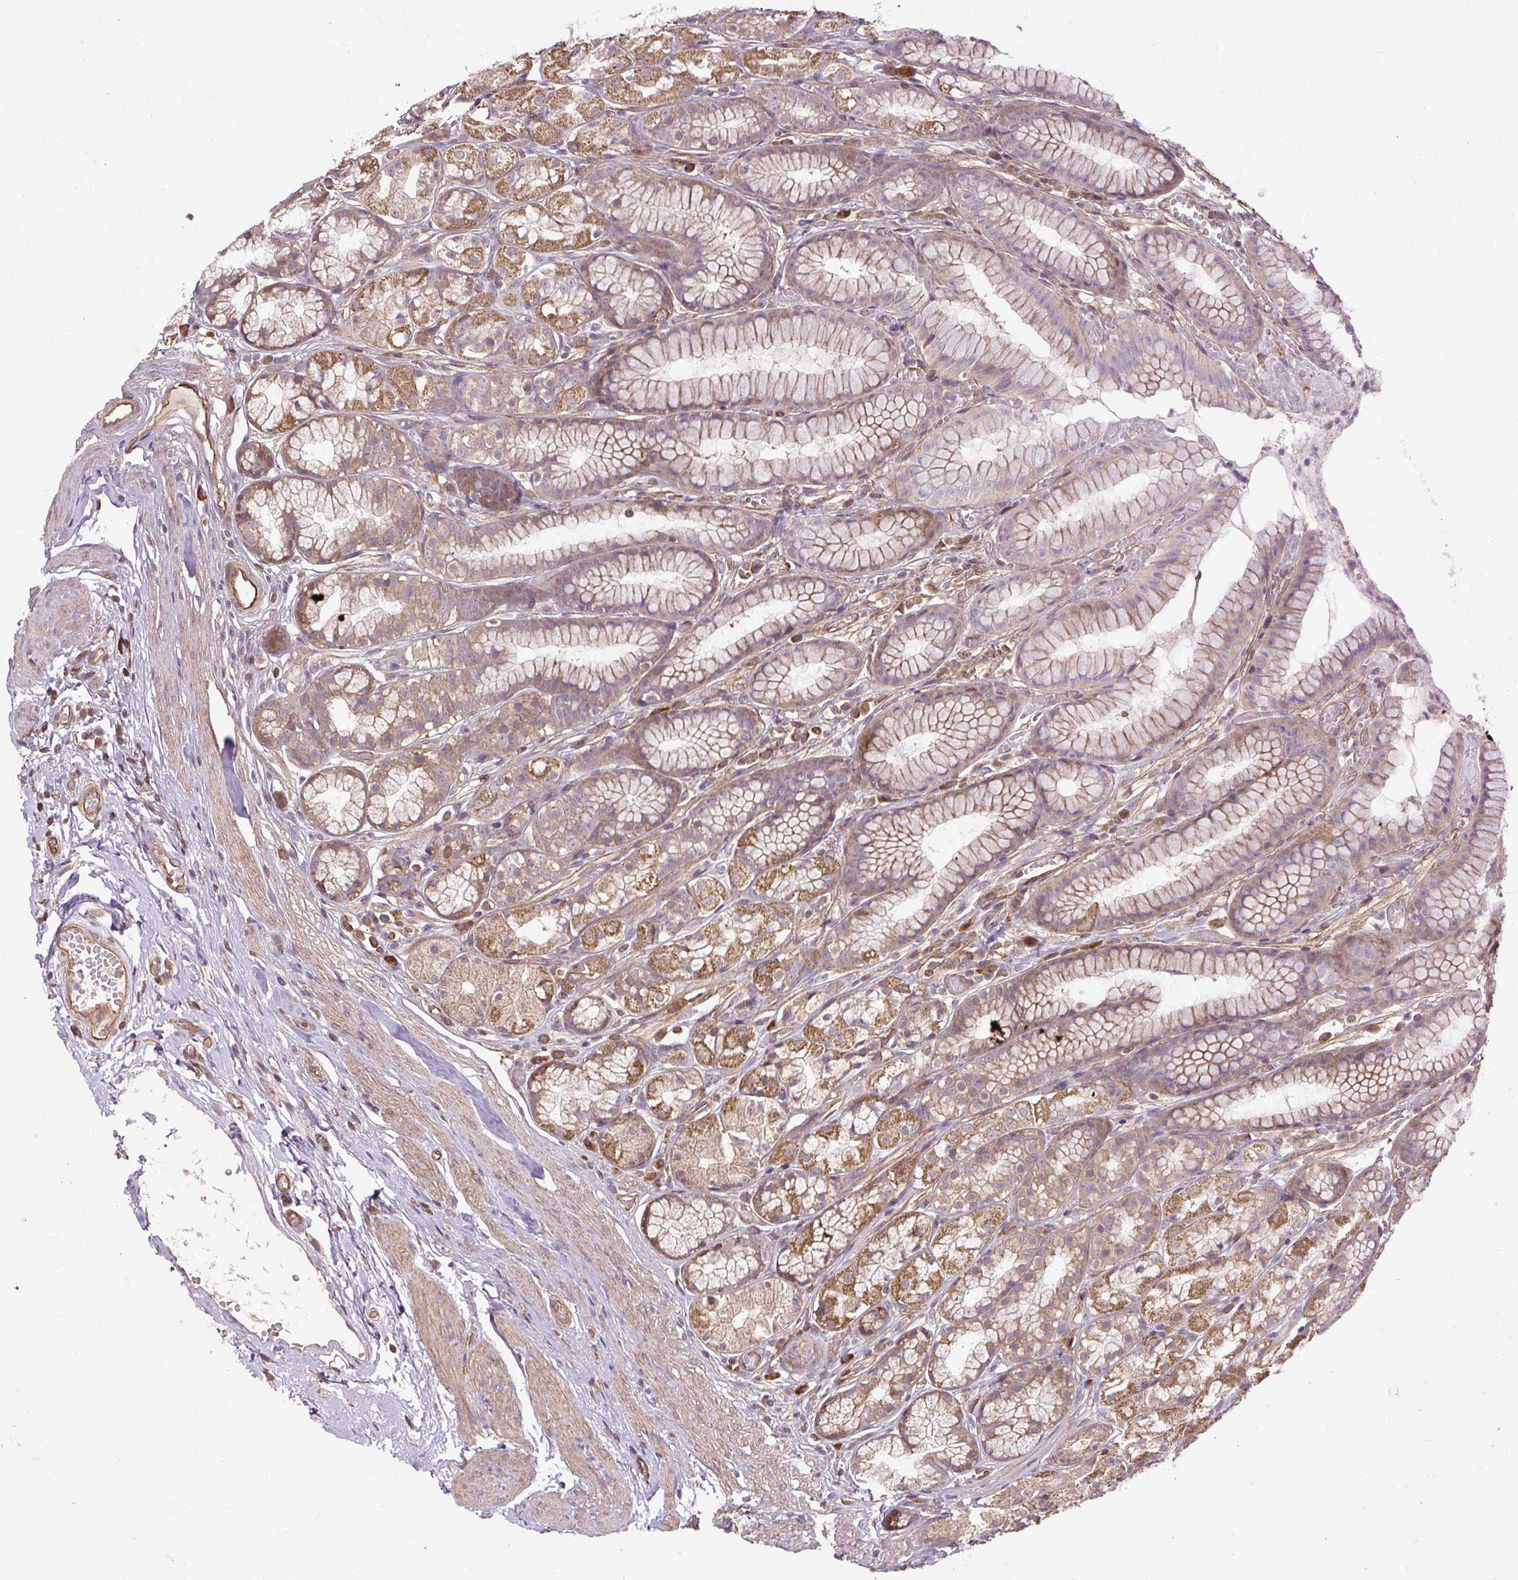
{"staining": {"intensity": "moderate", "quantity": "<25%", "location": "cytoplasmic/membranous"}, "tissue": "stomach", "cell_type": "Glandular cells", "image_type": "normal", "snomed": [{"axis": "morphology", "description": "Normal tissue, NOS"}, {"axis": "topography", "description": "Smooth muscle"}, {"axis": "topography", "description": "Stomach"}], "caption": "Protein expression analysis of benign human stomach reveals moderate cytoplasmic/membranous staining in approximately <25% of glandular cells.", "gene": "FLRT1", "patient": {"sex": "male", "age": 70}}